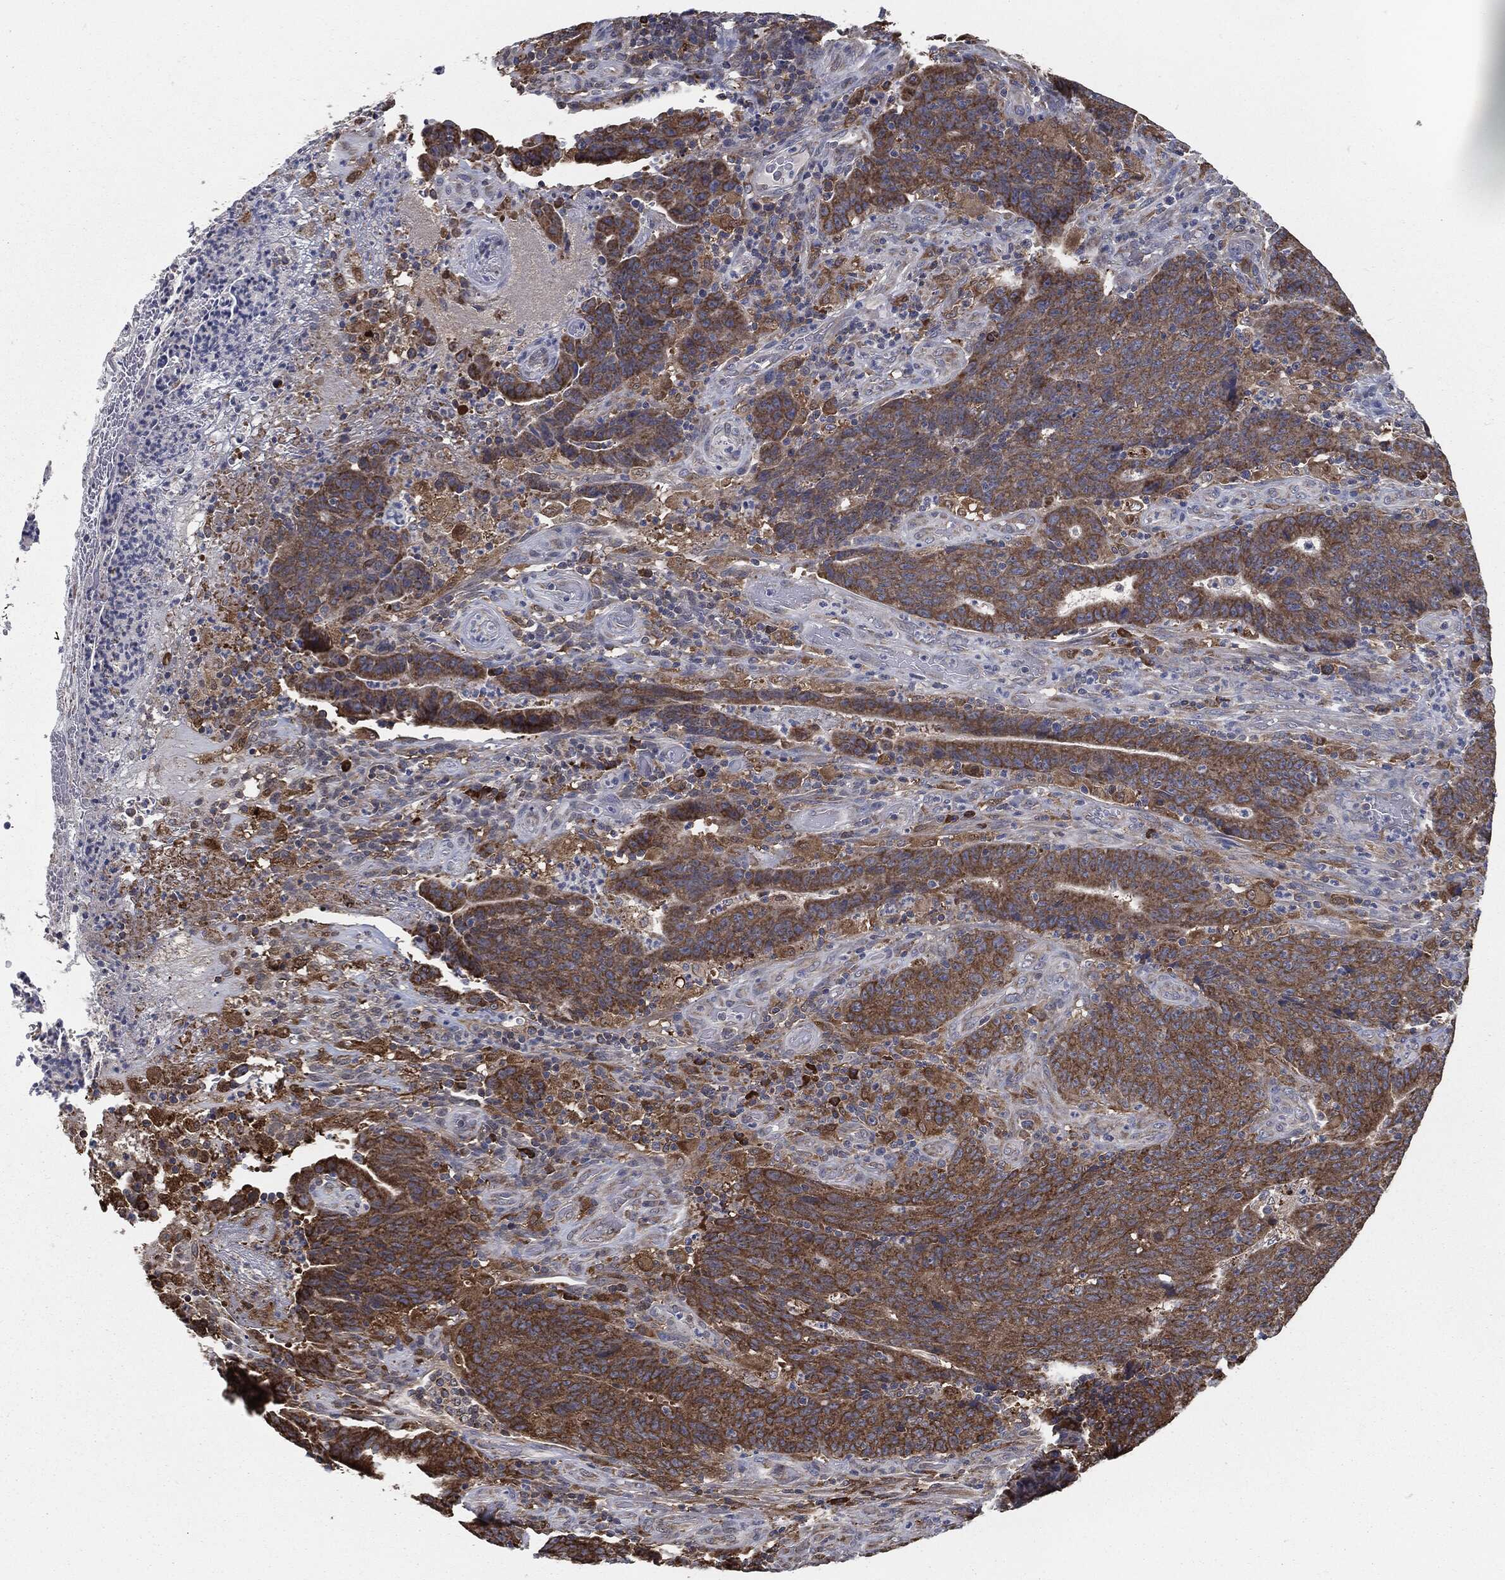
{"staining": {"intensity": "moderate", "quantity": ">75%", "location": "cytoplasmic/membranous"}, "tissue": "colorectal cancer", "cell_type": "Tumor cells", "image_type": "cancer", "snomed": [{"axis": "morphology", "description": "Adenocarcinoma, NOS"}, {"axis": "topography", "description": "Colon"}], "caption": "Human adenocarcinoma (colorectal) stained with a brown dye shows moderate cytoplasmic/membranous positive positivity in about >75% of tumor cells.", "gene": "PRDX4", "patient": {"sex": "female", "age": 75}}